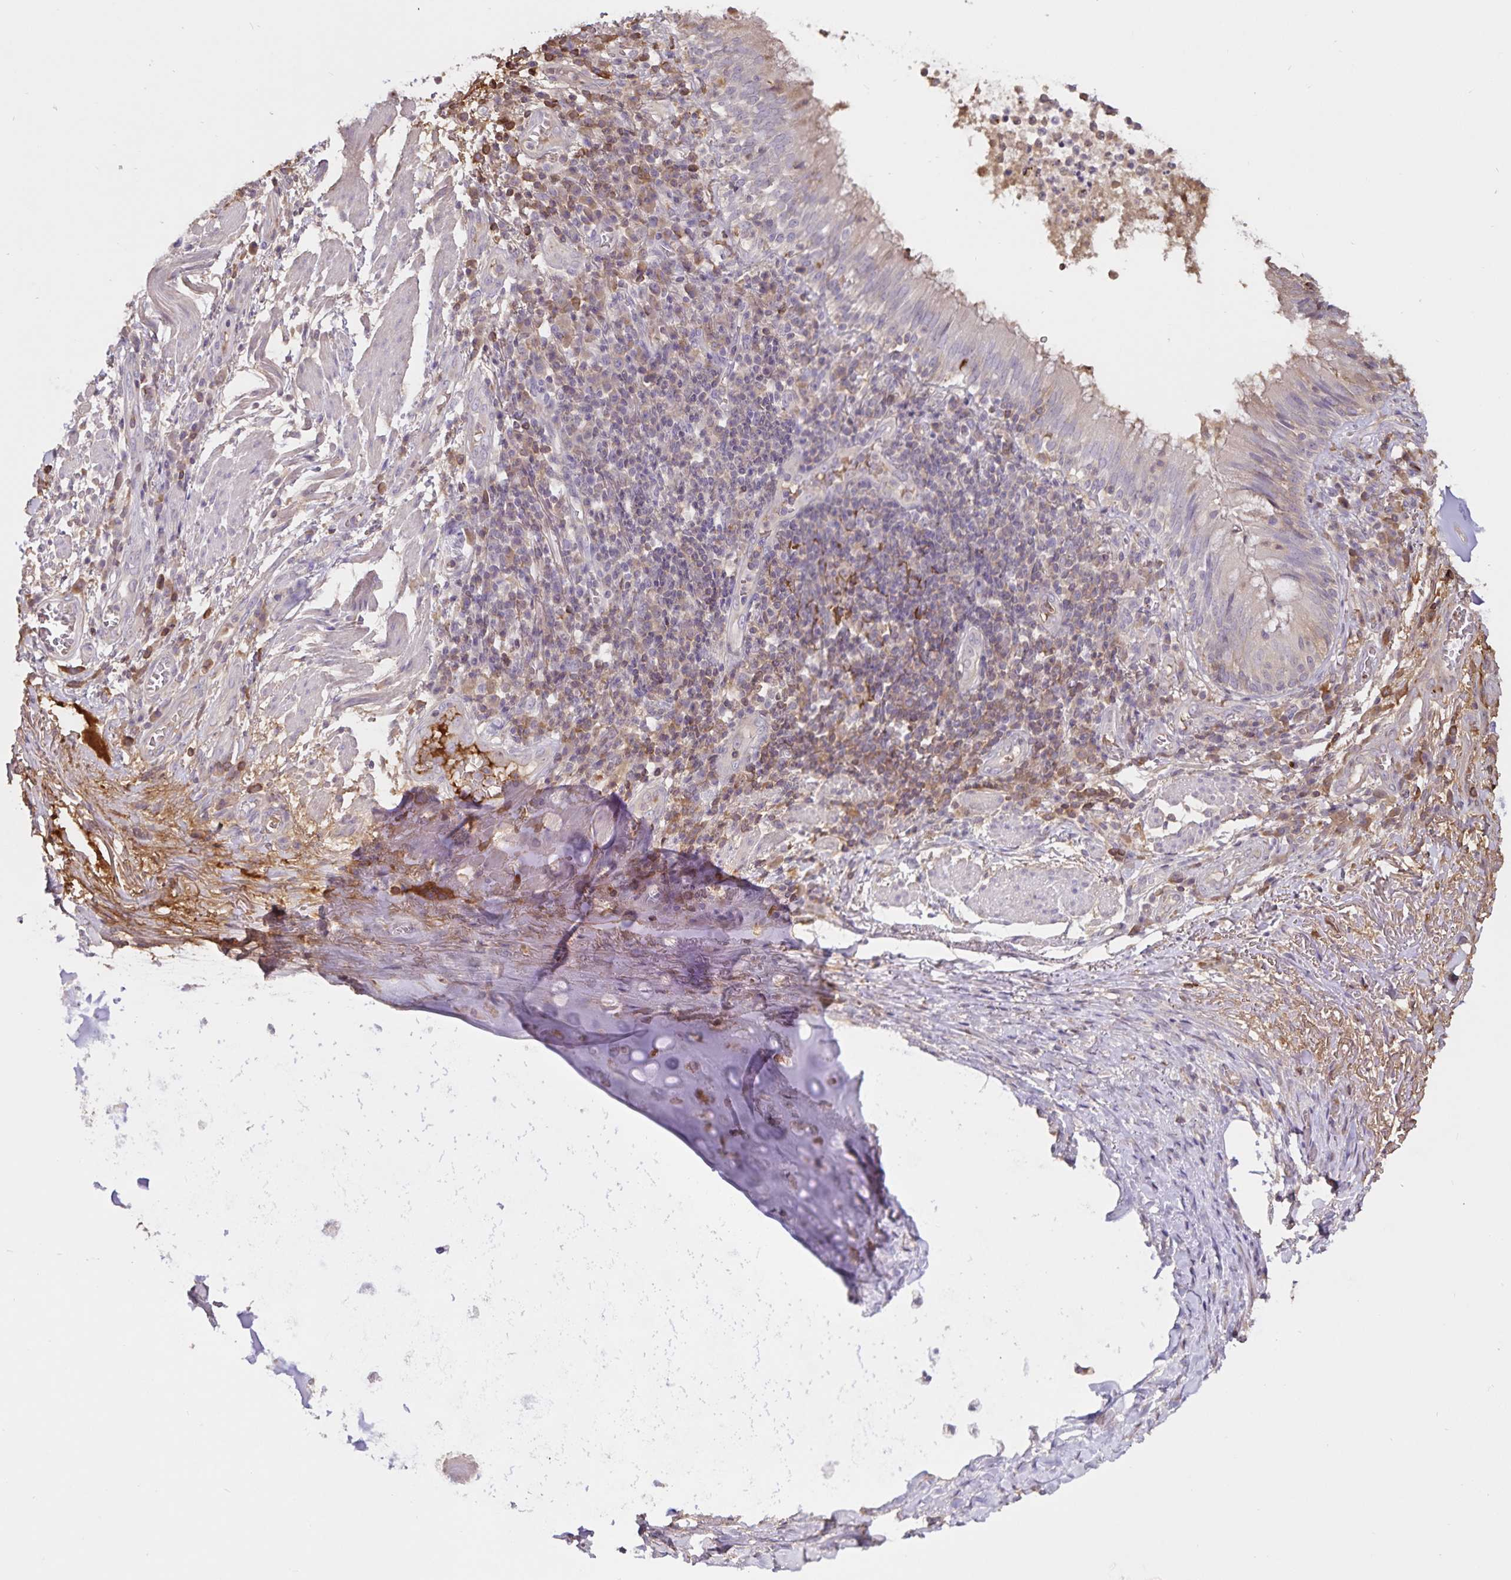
{"staining": {"intensity": "moderate", "quantity": "<25%", "location": "cytoplasmic/membranous"}, "tissue": "adipose tissue", "cell_type": "Adipocytes", "image_type": "normal", "snomed": [{"axis": "morphology", "description": "Normal tissue, NOS"}, {"axis": "topography", "description": "Lymph node"}, {"axis": "topography", "description": "Bronchus"}], "caption": "Adipose tissue was stained to show a protein in brown. There is low levels of moderate cytoplasmic/membranous staining in about <25% of adipocytes. (Stains: DAB in brown, nuclei in blue, Microscopy: brightfield microscopy at high magnification).", "gene": "FGG", "patient": {"sex": "male", "age": 56}}